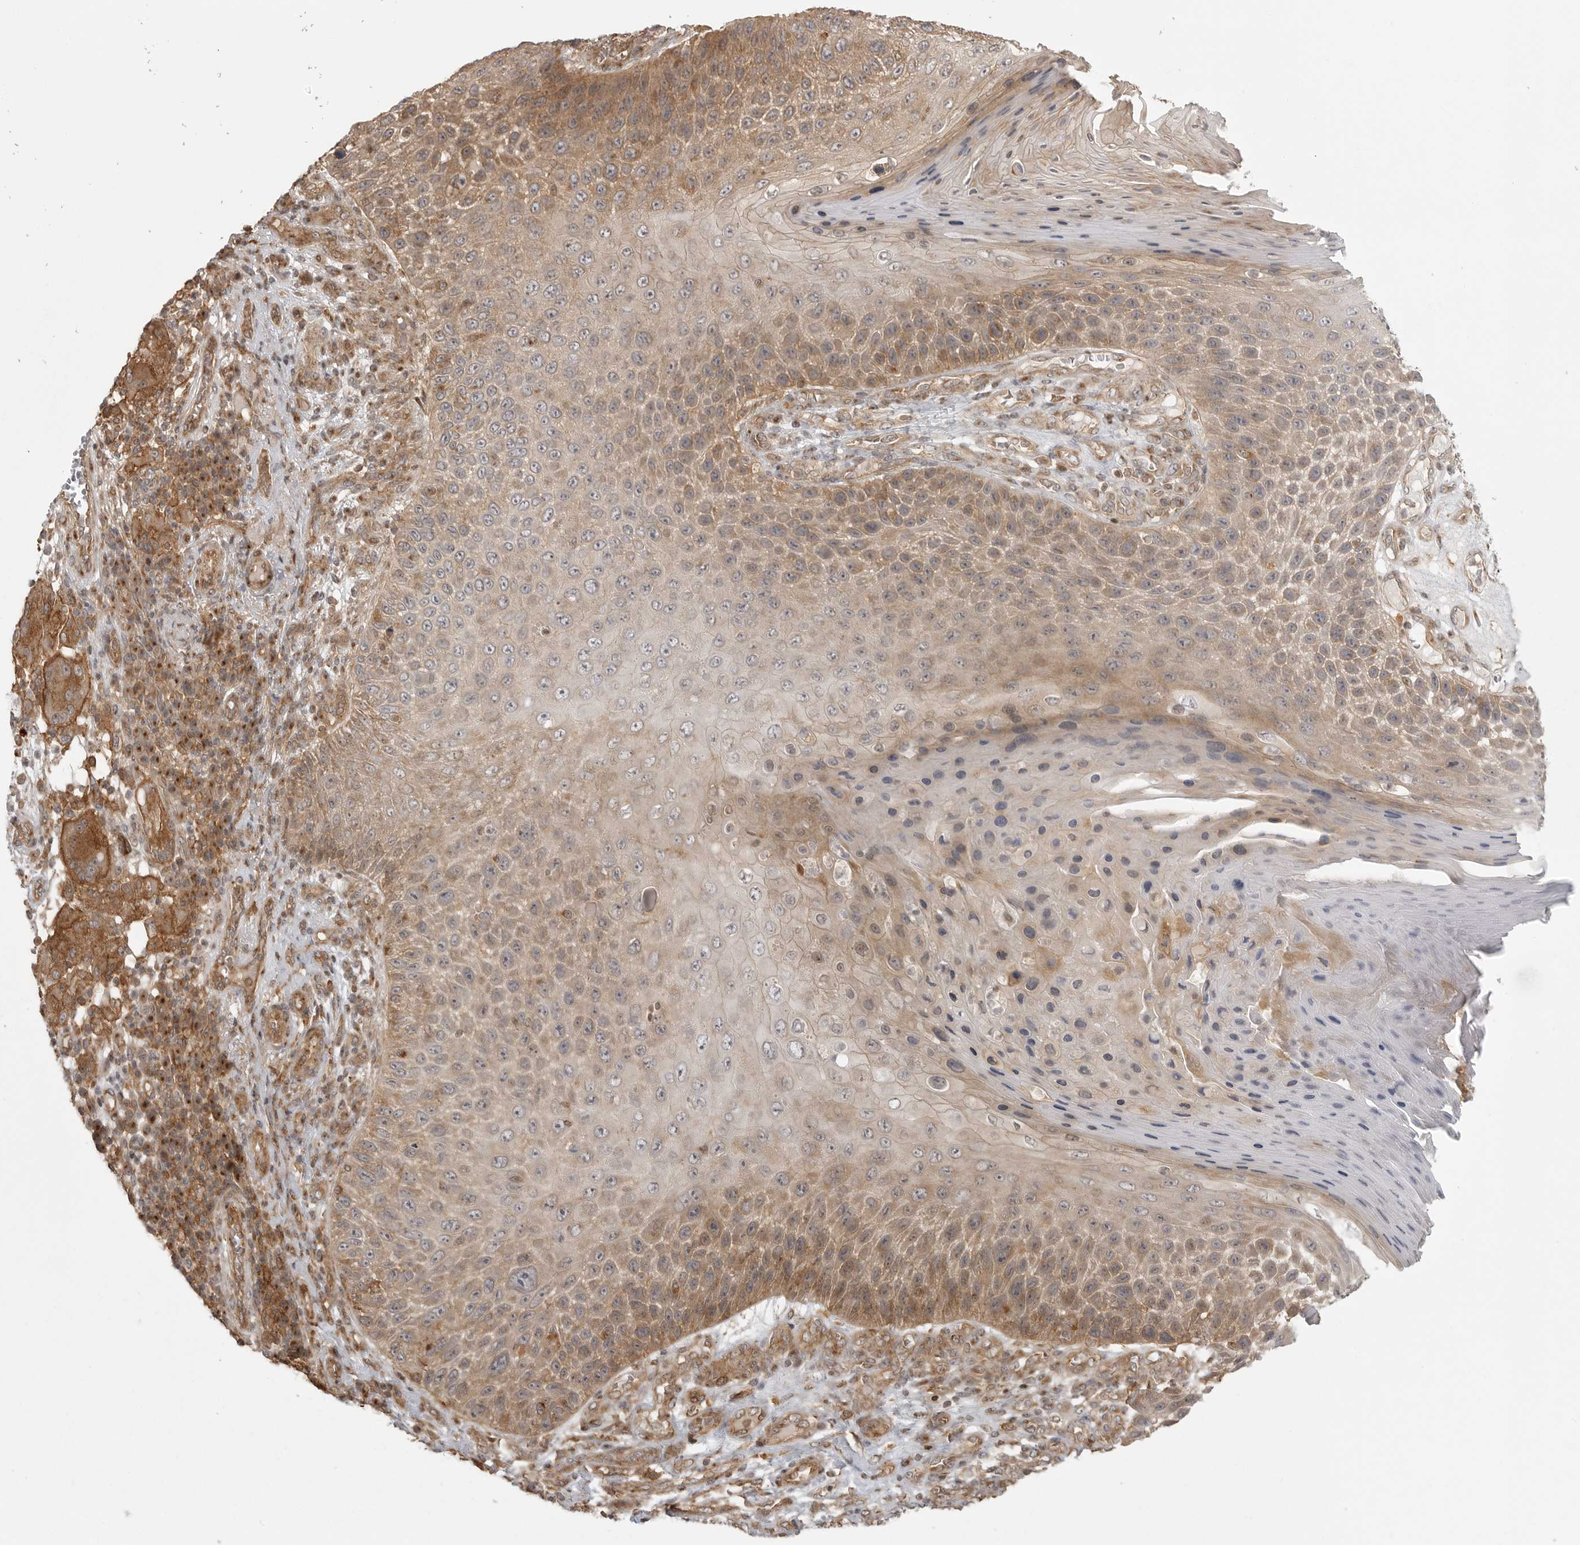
{"staining": {"intensity": "moderate", "quantity": ">75%", "location": "cytoplasmic/membranous"}, "tissue": "skin cancer", "cell_type": "Tumor cells", "image_type": "cancer", "snomed": [{"axis": "morphology", "description": "Squamous cell carcinoma, NOS"}, {"axis": "topography", "description": "Skin"}], "caption": "Squamous cell carcinoma (skin) stained with DAB (3,3'-diaminobenzidine) immunohistochemistry exhibits medium levels of moderate cytoplasmic/membranous expression in about >75% of tumor cells.", "gene": "FAT3", "patient": {"sex": "female", "age": 88}}